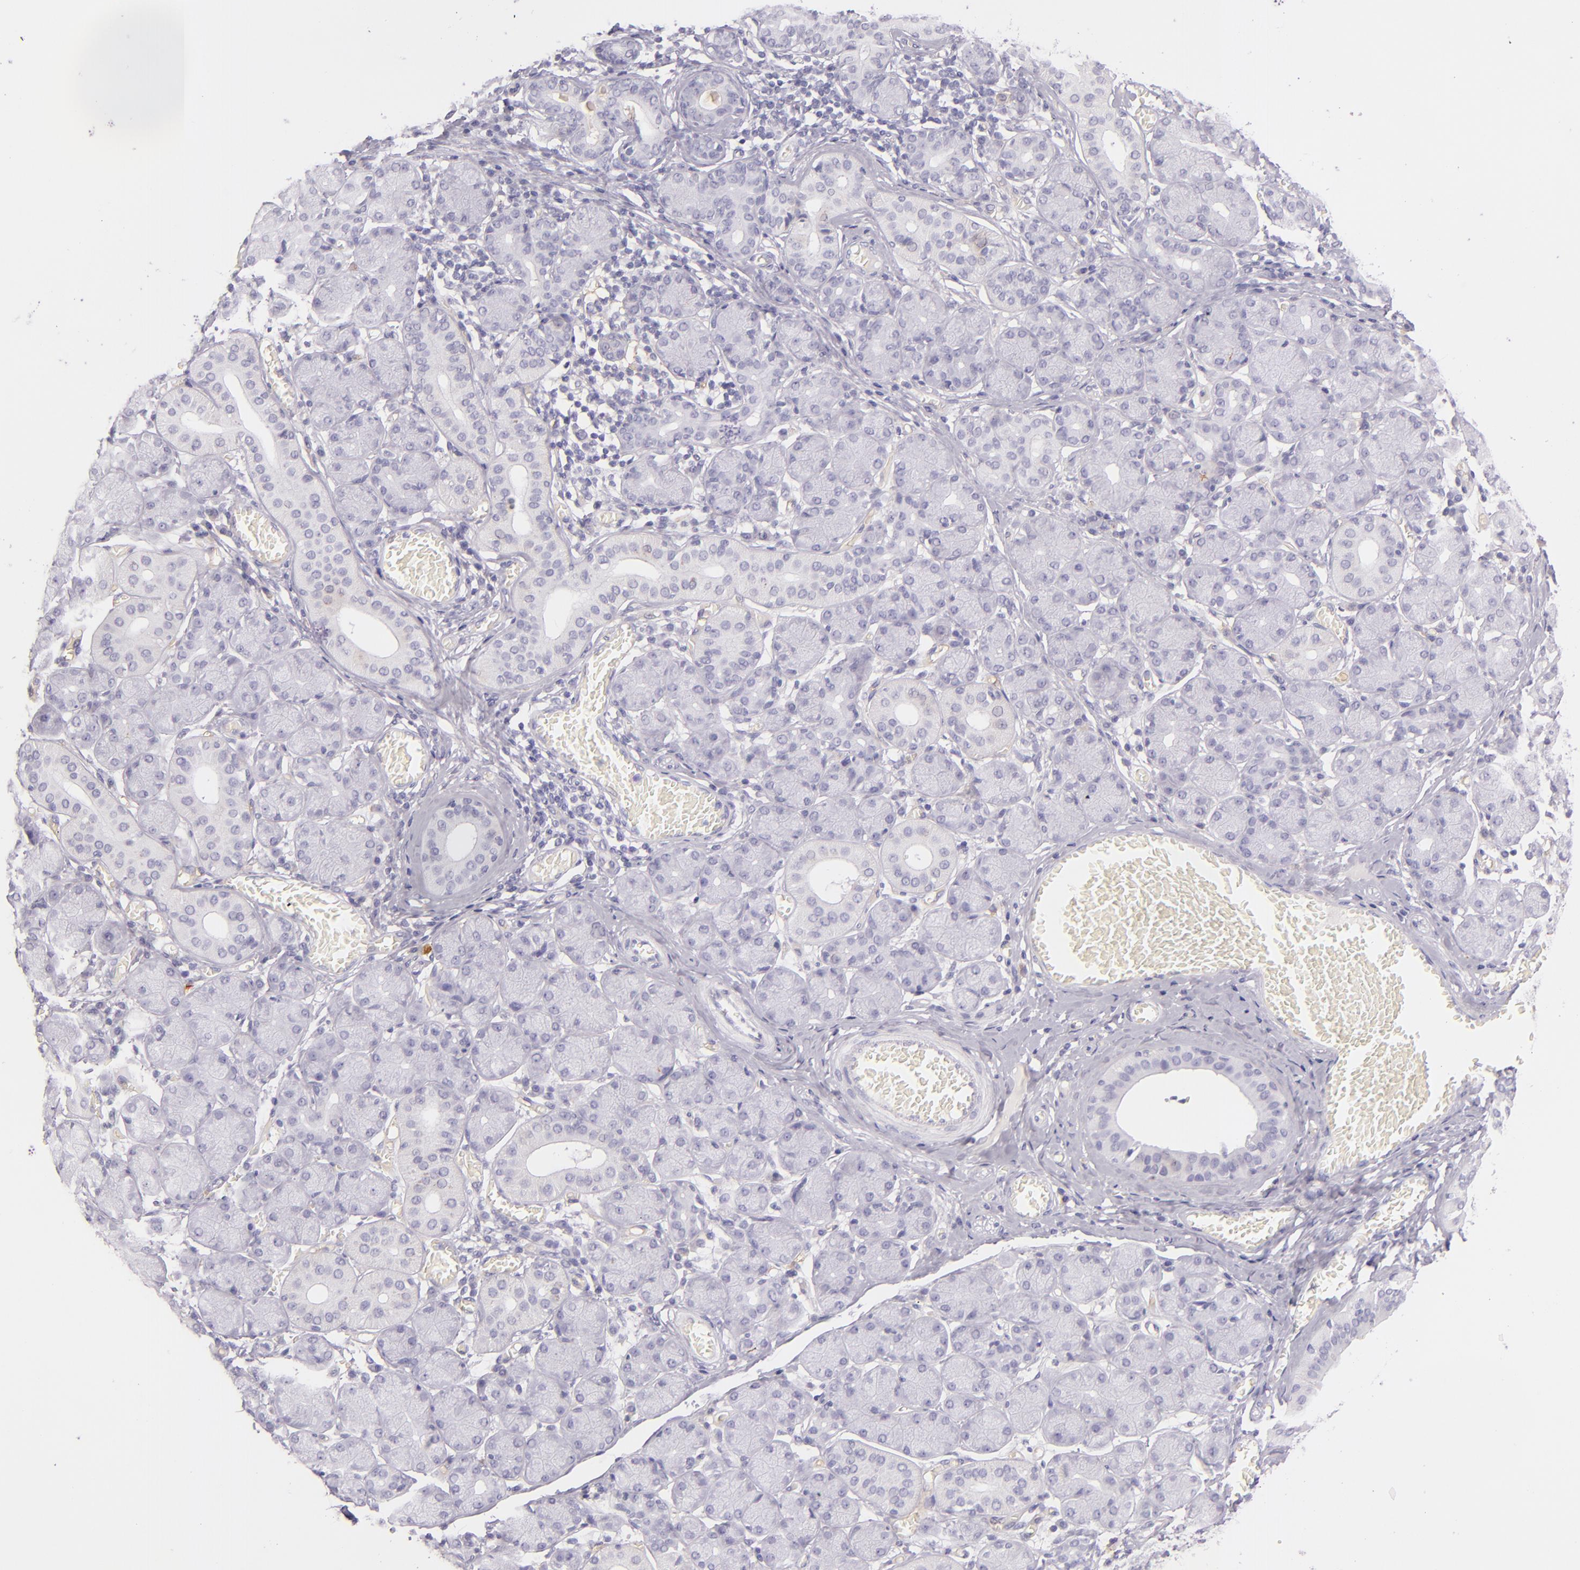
{"staining": {"intensity": "negative", "quantity": "none", "location": "none"}, "tissue": "salivary gland", "cell_type": "Glandular cells", "image_type": "normal", "snomed": [{"axis": "morphology", "description": "Normal tissue, NOS"}, {"axis": "topography", "description": "Salivary gland"}], "caption": "Protein analysis of unremarkable salivary gland demonstrates no significant positivity in glandular cells. (DAB (3,3'-diaminobenzidine) immunohistochemistry (IHC) visualized using brightfield microscopy, high magnification).", "gene": "ICAM1", "patient": {"sex": "female", "age": 24}}